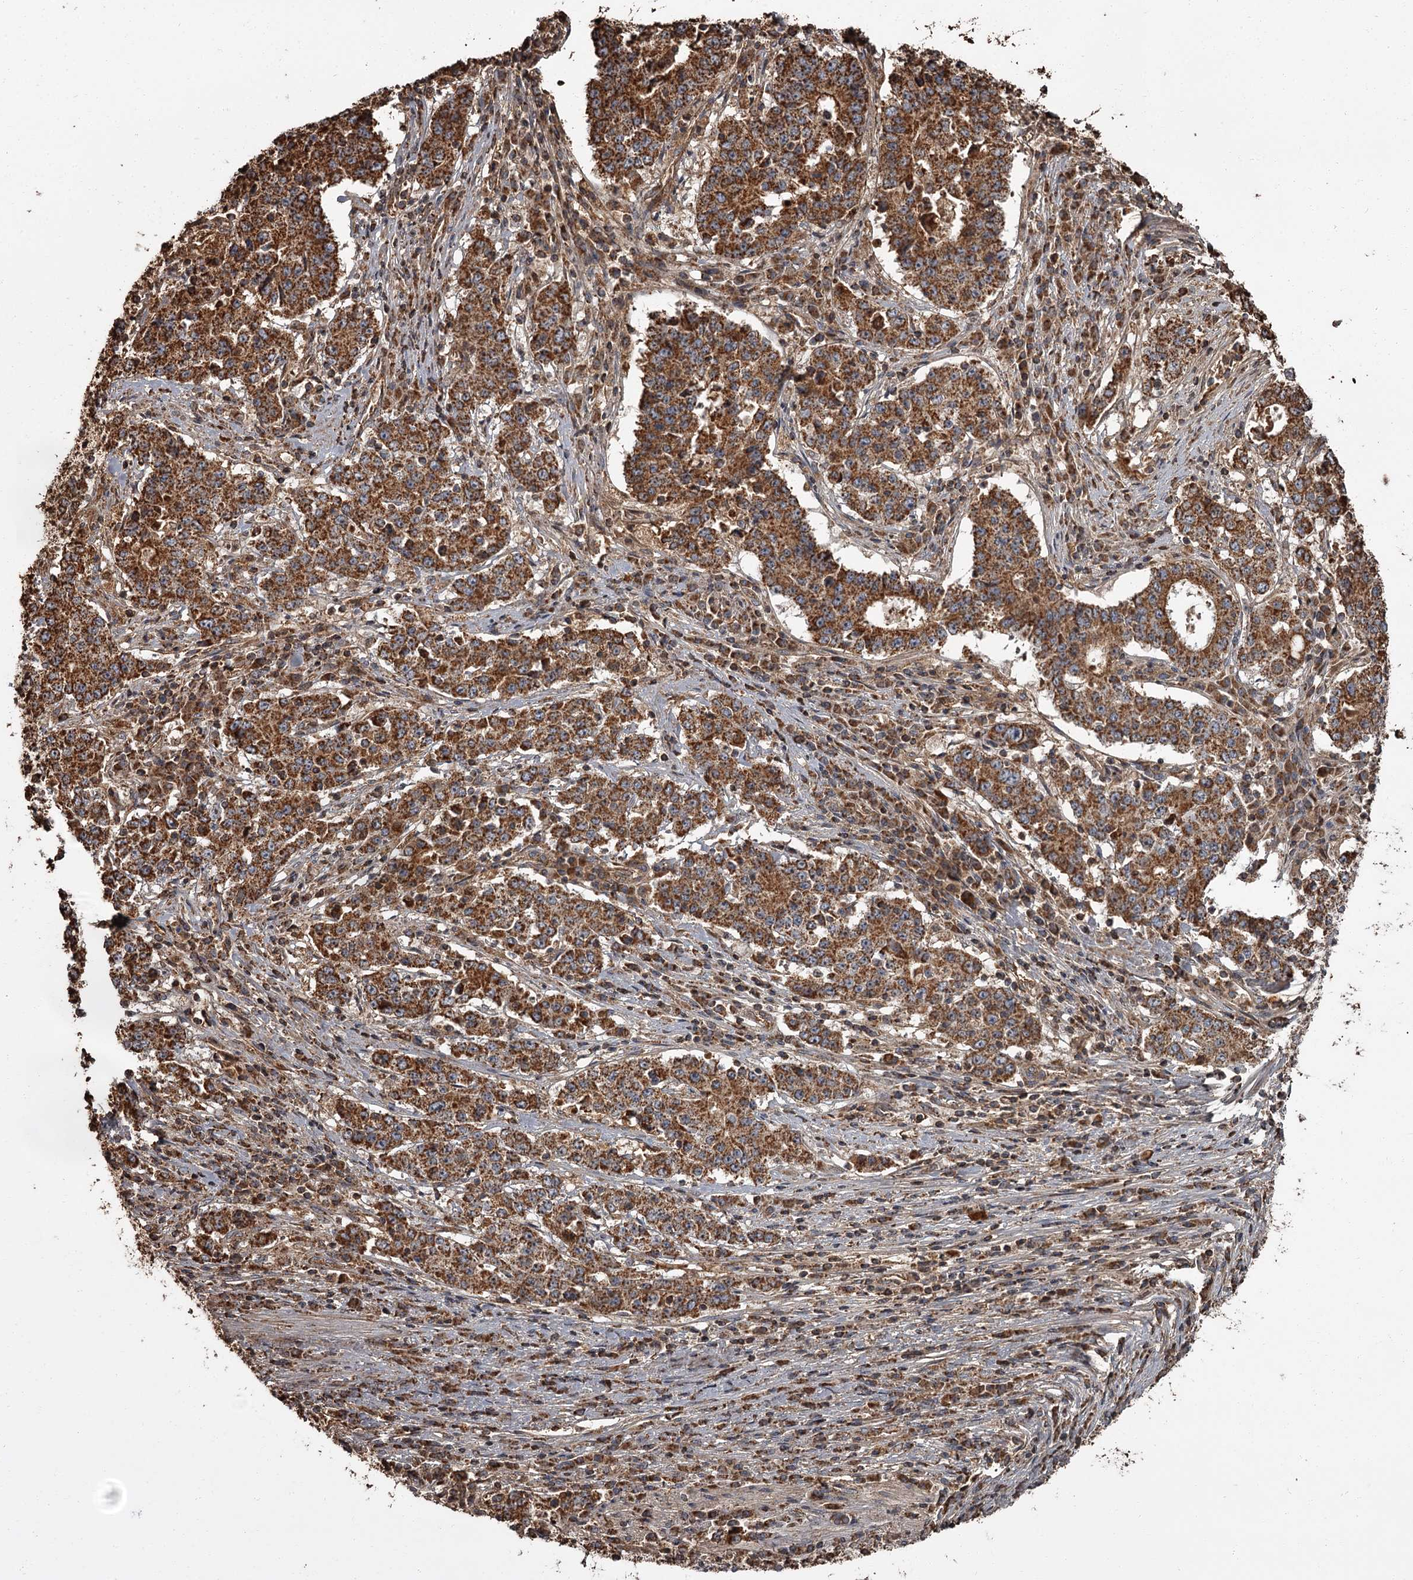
{"staining": {"intensity": "strong", "quantity": ">75%", "location": "cytoplasmic/membranous"}, "tissue": "stomach cancer", "cell_type": "Tumor cells", "image_type": "cancer", "snomed": [{"axis": "morphology", "description": "Adenocarcinoma, NOS"}, {"axis": "topography", "description": "Stomach"}], "caption": "Adenocarcinoma (stomach) stained with IHC shows strong cytoplasmic/membranous expression in approximately >75% of tumor cells.", "gene": "THAP9", "patient": {"sex": "male", "age": 59}}